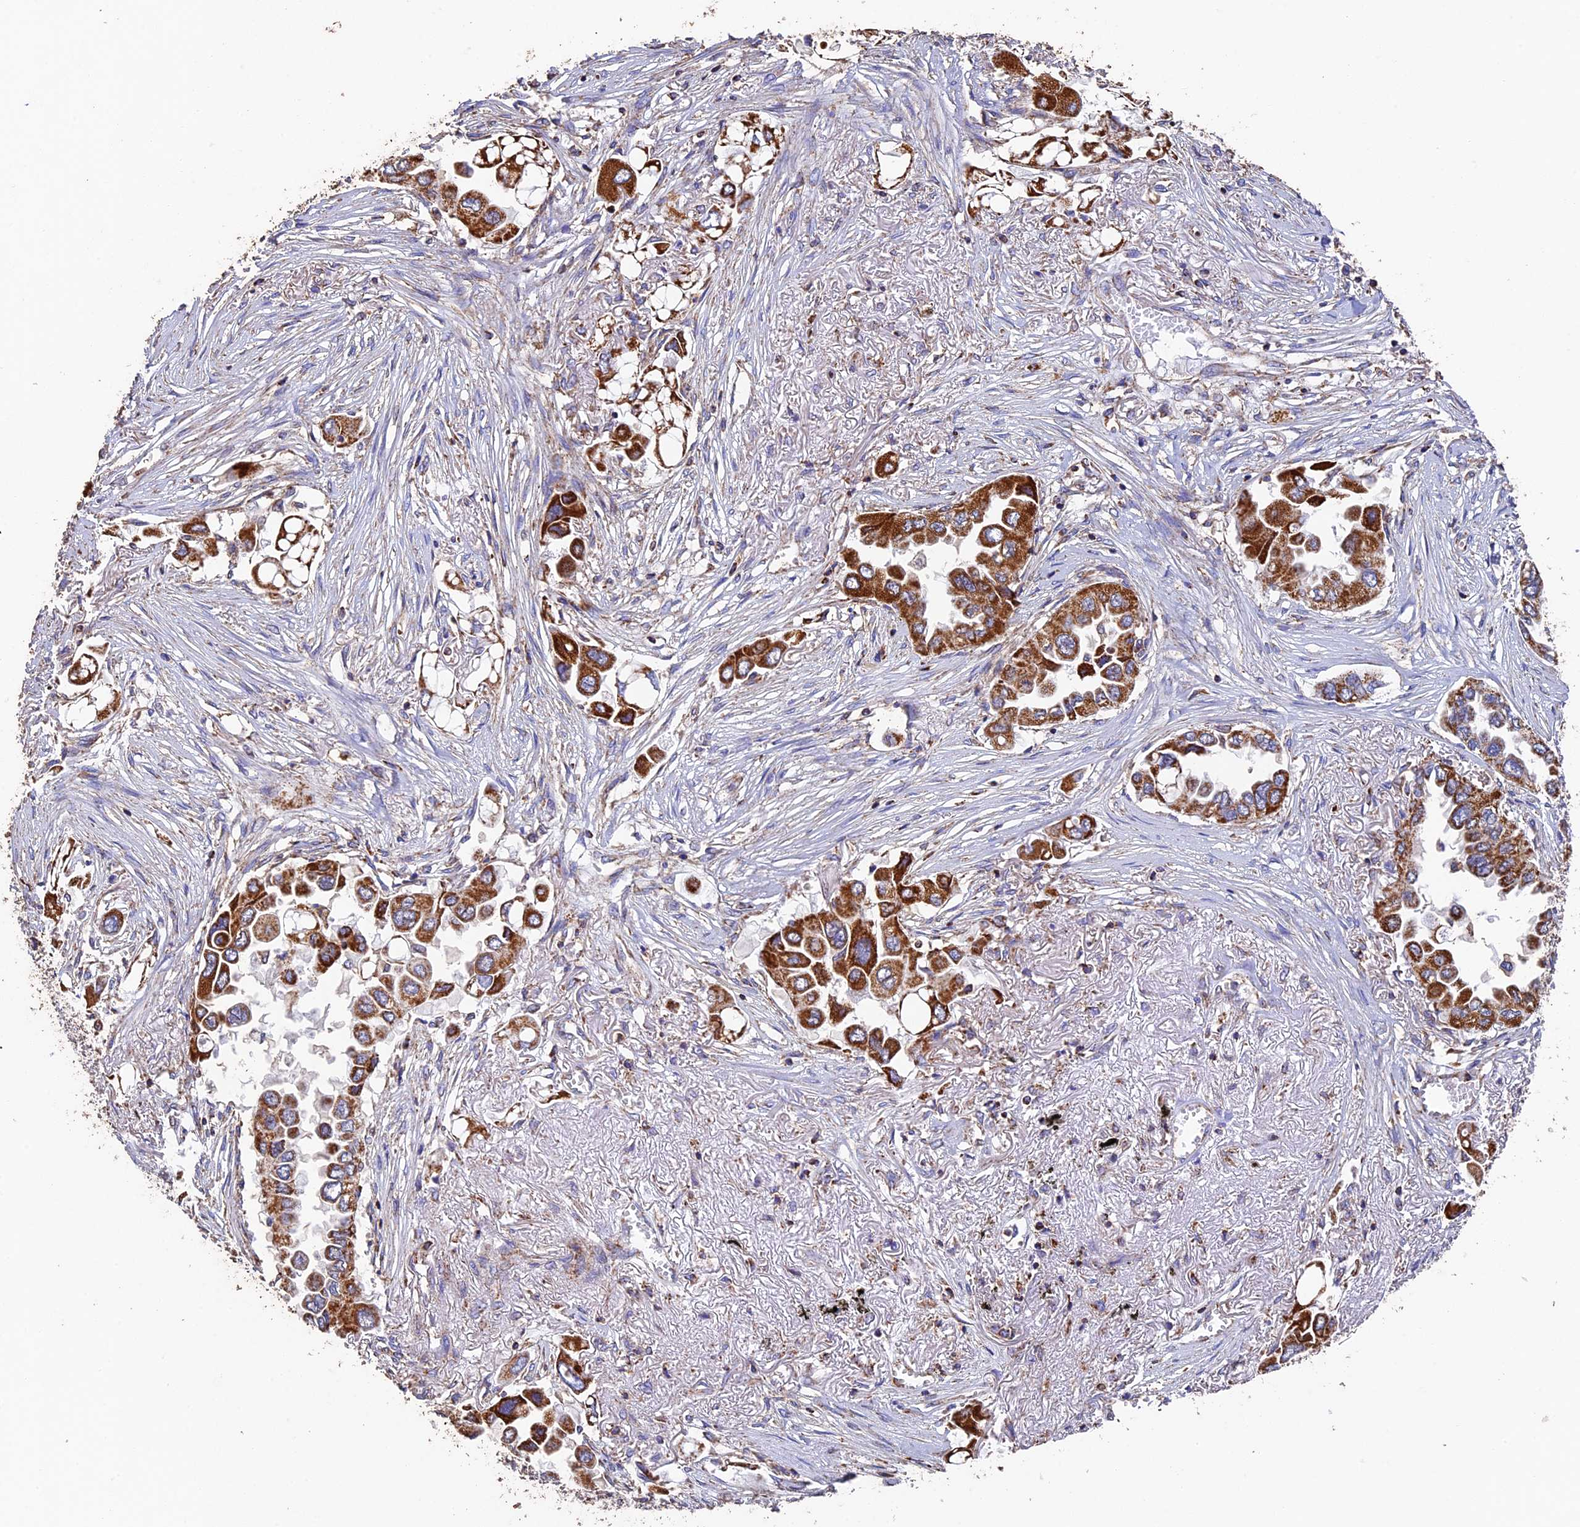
{"staining": {"intensity": "strong", "quantity": ">75%", "location": "cytoplasmic/membranous"}, "tissue": "lung cancer", "cell_type": "Tumor cells", "image_type": "cancer", "snomed": [{"axis": "morphology", "description": "Adenocarcinoma, NOS"}, {"axis": "topography", "description": "Lung"}], "caption": "Brown immunohistochemical staining in adenocarcinoma (lung) shows strong cytoplasmic/membranous staining in approximately >75% of tumor cells.", "gene": "ADAT1", "patient": {"sex": "female", "age": 76}}